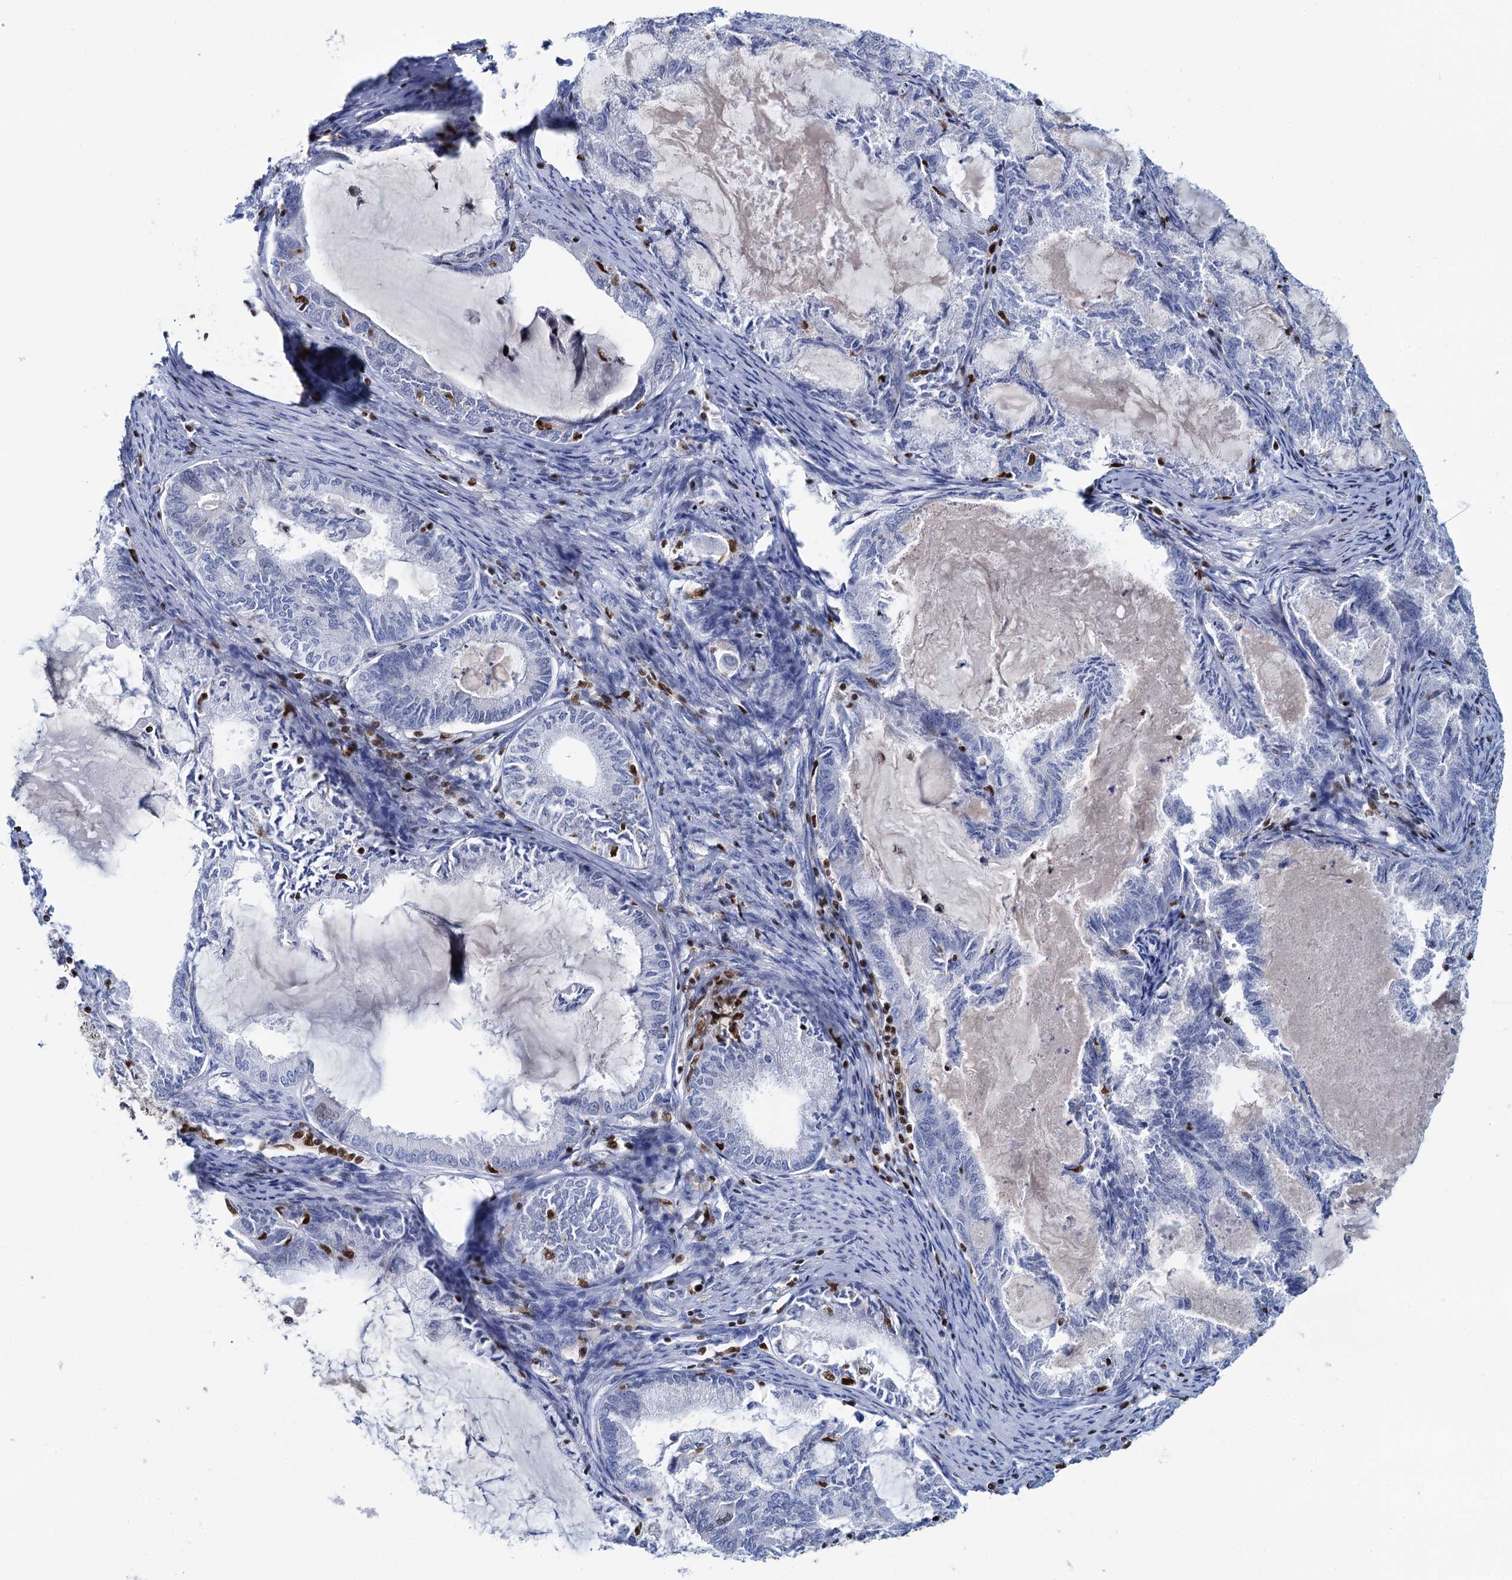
{"staining": {"intensity": "negative", "quantity": "none", "location": "none"}, "tissue": "endometrial cancer", "cell_type": "Tumor cells", "image_type": "cancer", "snomed": [{"axis": "morphology", "description": "Adenocarcinoma, NOS"}, {"axis": "topography", "description": "Endometrium"}], "caption": "Adenocarcinoma (endometrial) was stained to show a protein in brown. There is no significant staining in tumor cells. (Stains: DAB immunohistochemistry (IHC) with hematoxylin counter stain, Microscopy: brightfield microscopy at high magnification).", "gene": "CELF2", "patient": {"sex": "female", "age": 86}}